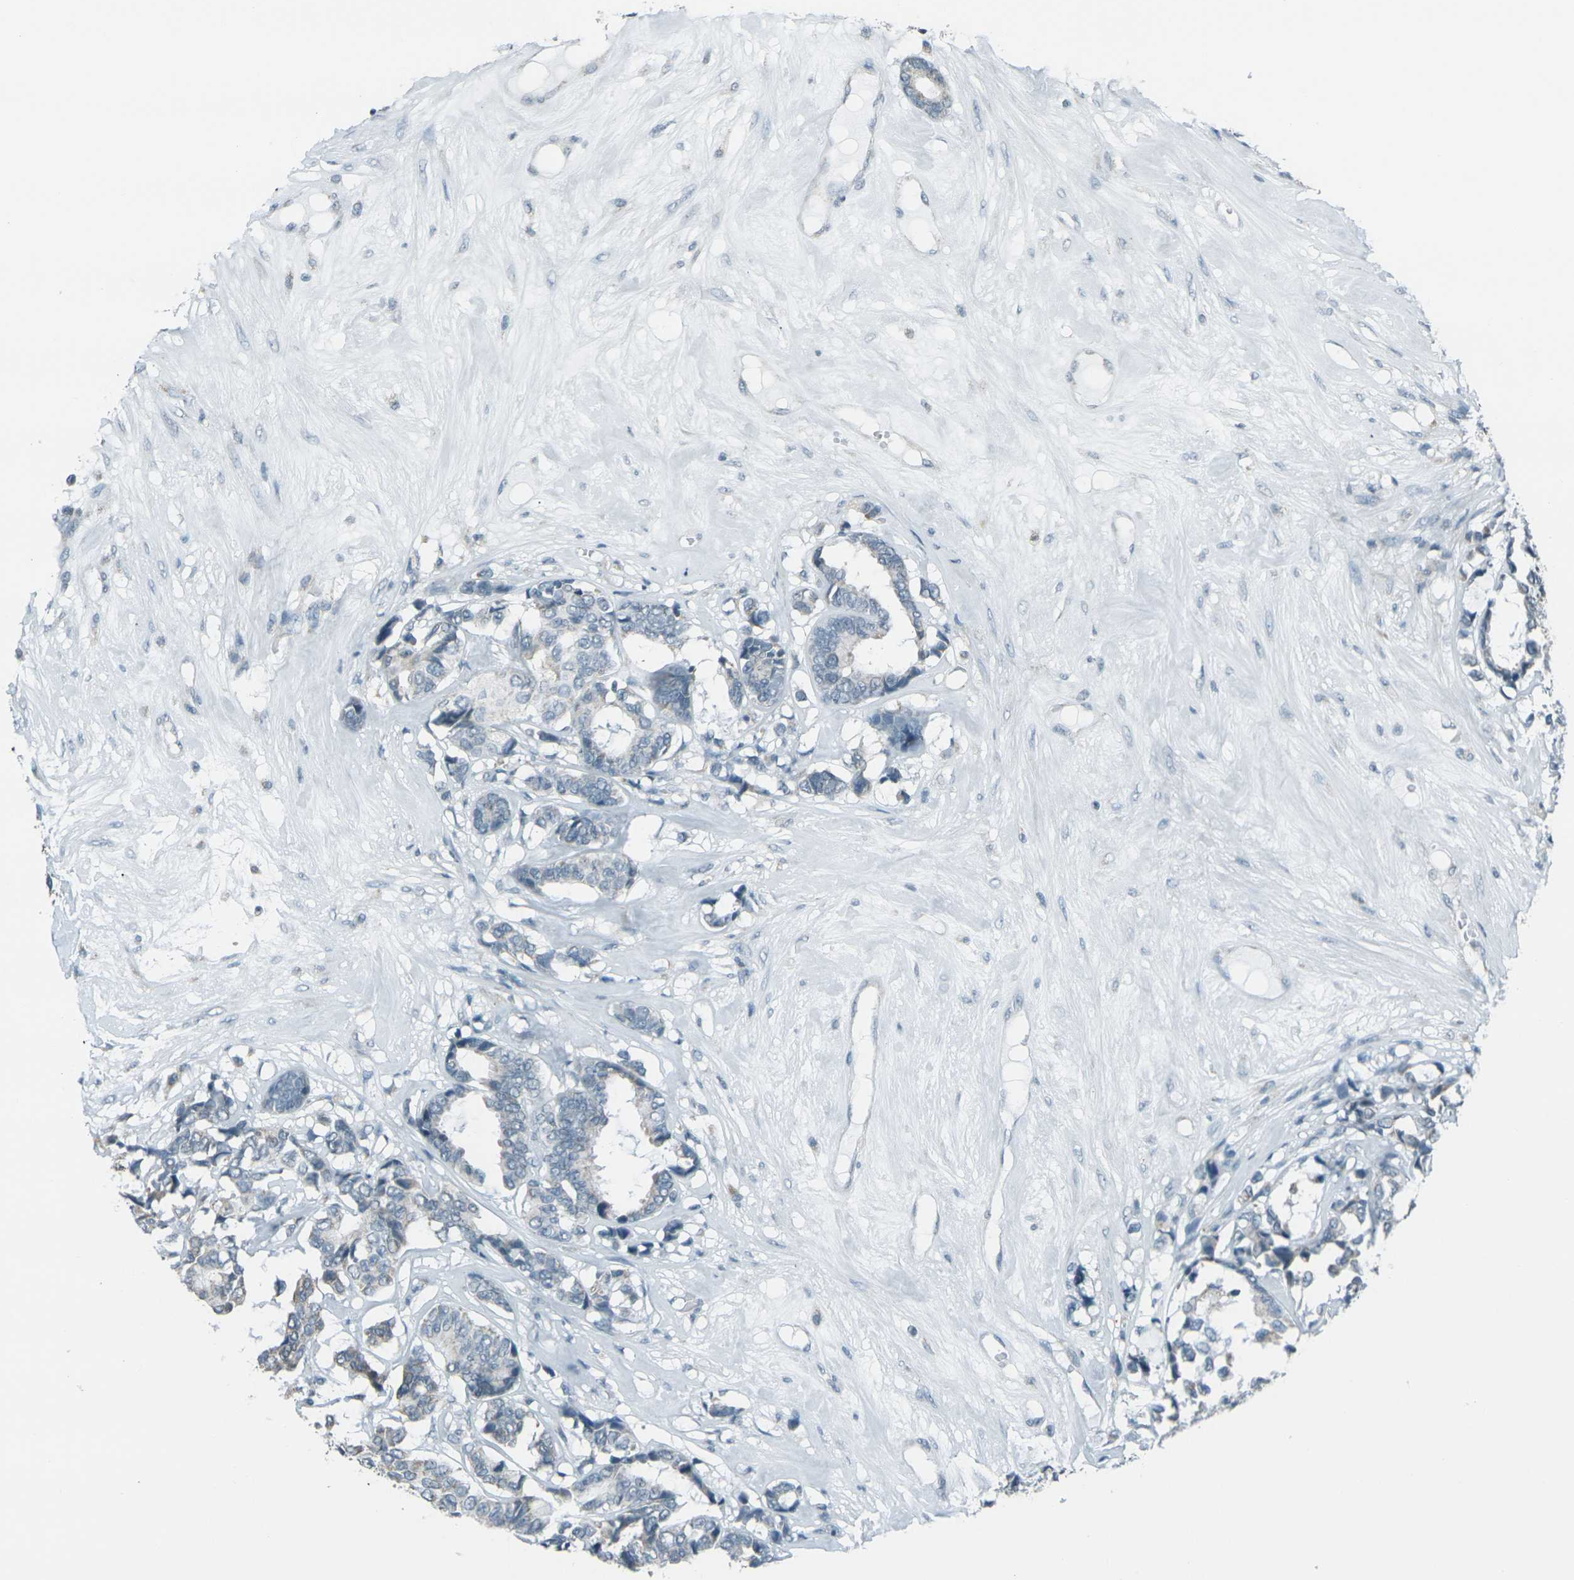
{"staining": {"intensity": "negative", "quantity": "none", "location": "none"}, "tissue": "breast cancer", "cell_type": "Tumor cells", "image_type": "cancer", "snomed": [{"axis": "morphology", "description": "Duct carcinoma"}, {"axis": "topography", "description": "Breast"}], "caption": "Tumor cells are negative for brown protein staining in intraductal carcinoma (breast).", "gene": "H2BC1", "patient": {"sex": "female", "age": 87}}